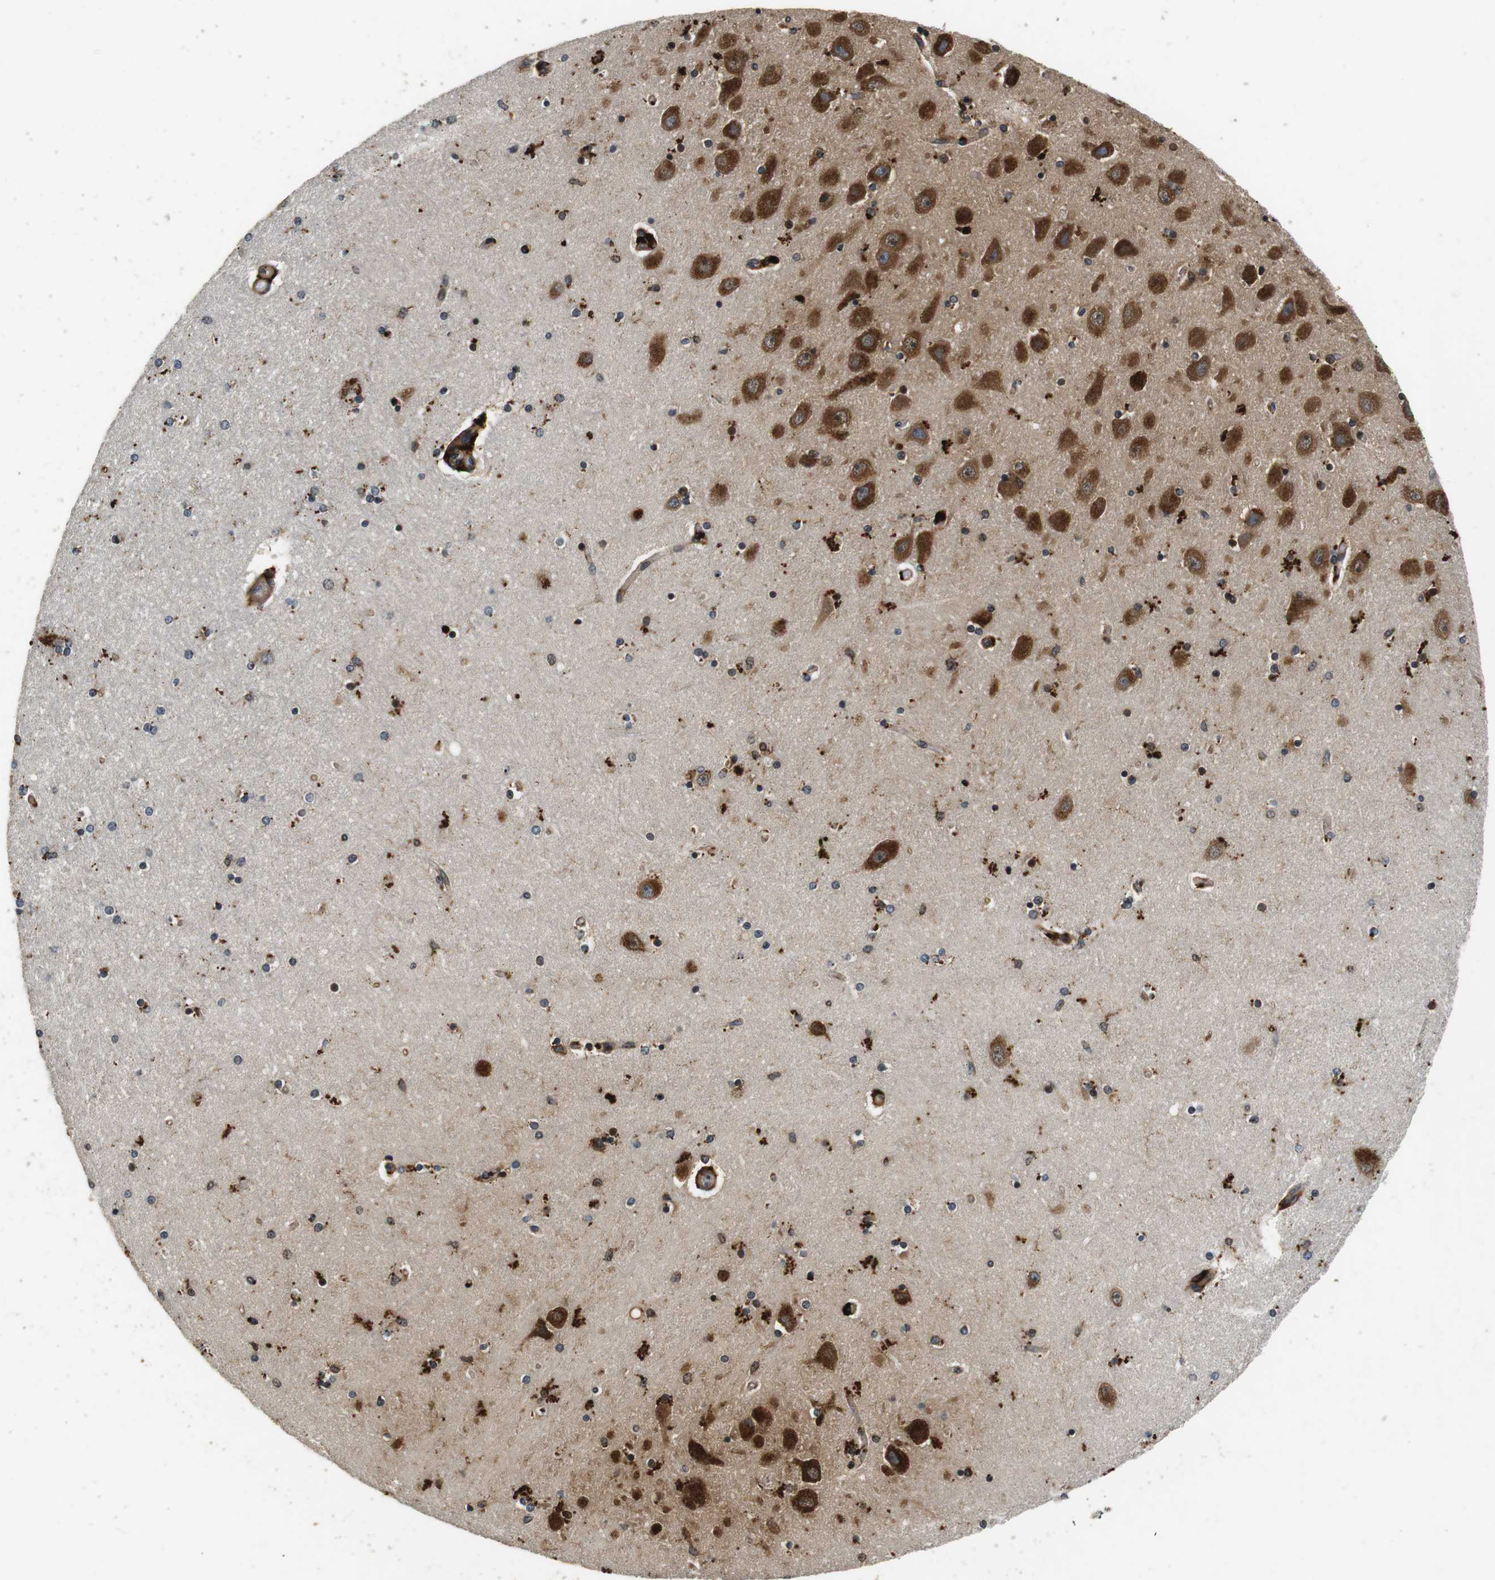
{"staining": {"intensity": "moderate", "quantity": "<25%", "location": "cytoplasmic/membranous"}, "tissue": "hippocampus", "cell_type": "Glial cells", "image_type": "normal", "snomed": [{"axis": "morphology", "description": "Normal tissue, NOS"}, {"axis": "topography", "description": "Hippocampus"}], "caption": "This photomicrograph reveals immunohistochemistry staining of benign human hippocampus, with low moderate cytoplasmic/membranous expression in approximately <25% of glial cells.", "gene": "TXNRD1", "patient": {"sex": "female", "age": 54}}